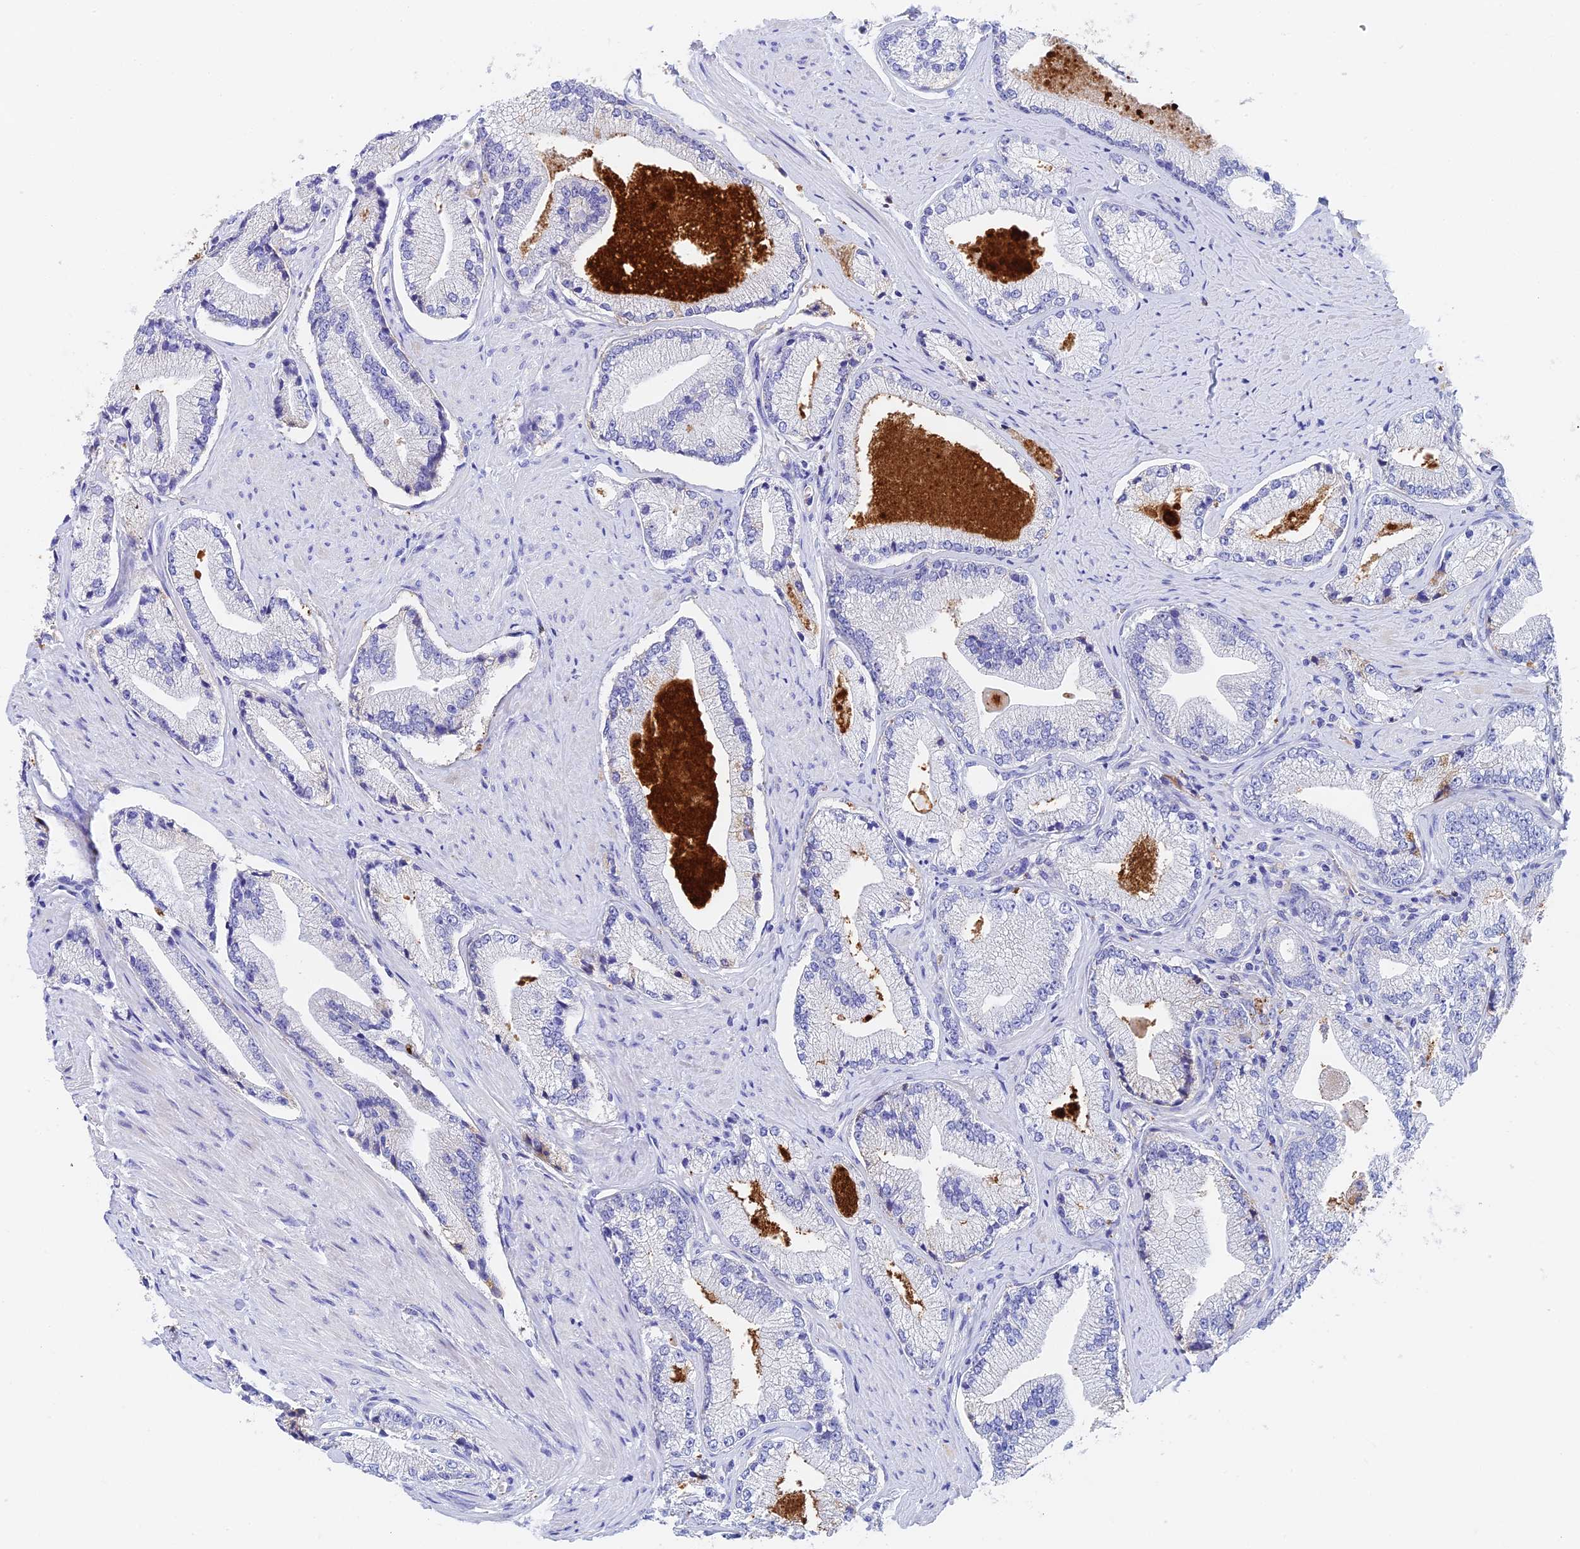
{"staining": {"intensity": "negative", "quantity": "none", "location": "none"}, "tissue": "prostate cancer", "cell_type": "Tumor cells", "image_type": "cancer", "snomed": [{"axis": "morphology", "description": "Adenocarcinoma, High grade"}, {"axis": "topography", "description": "Prostate"}], "caption": "Prostate adenocarcinoma (high-grade) was stained to show a protein in brown. There is no significant expression in tumor cells.", "gene": "ADAMTS13", "patient": {"sex": "male", "age": 67}}